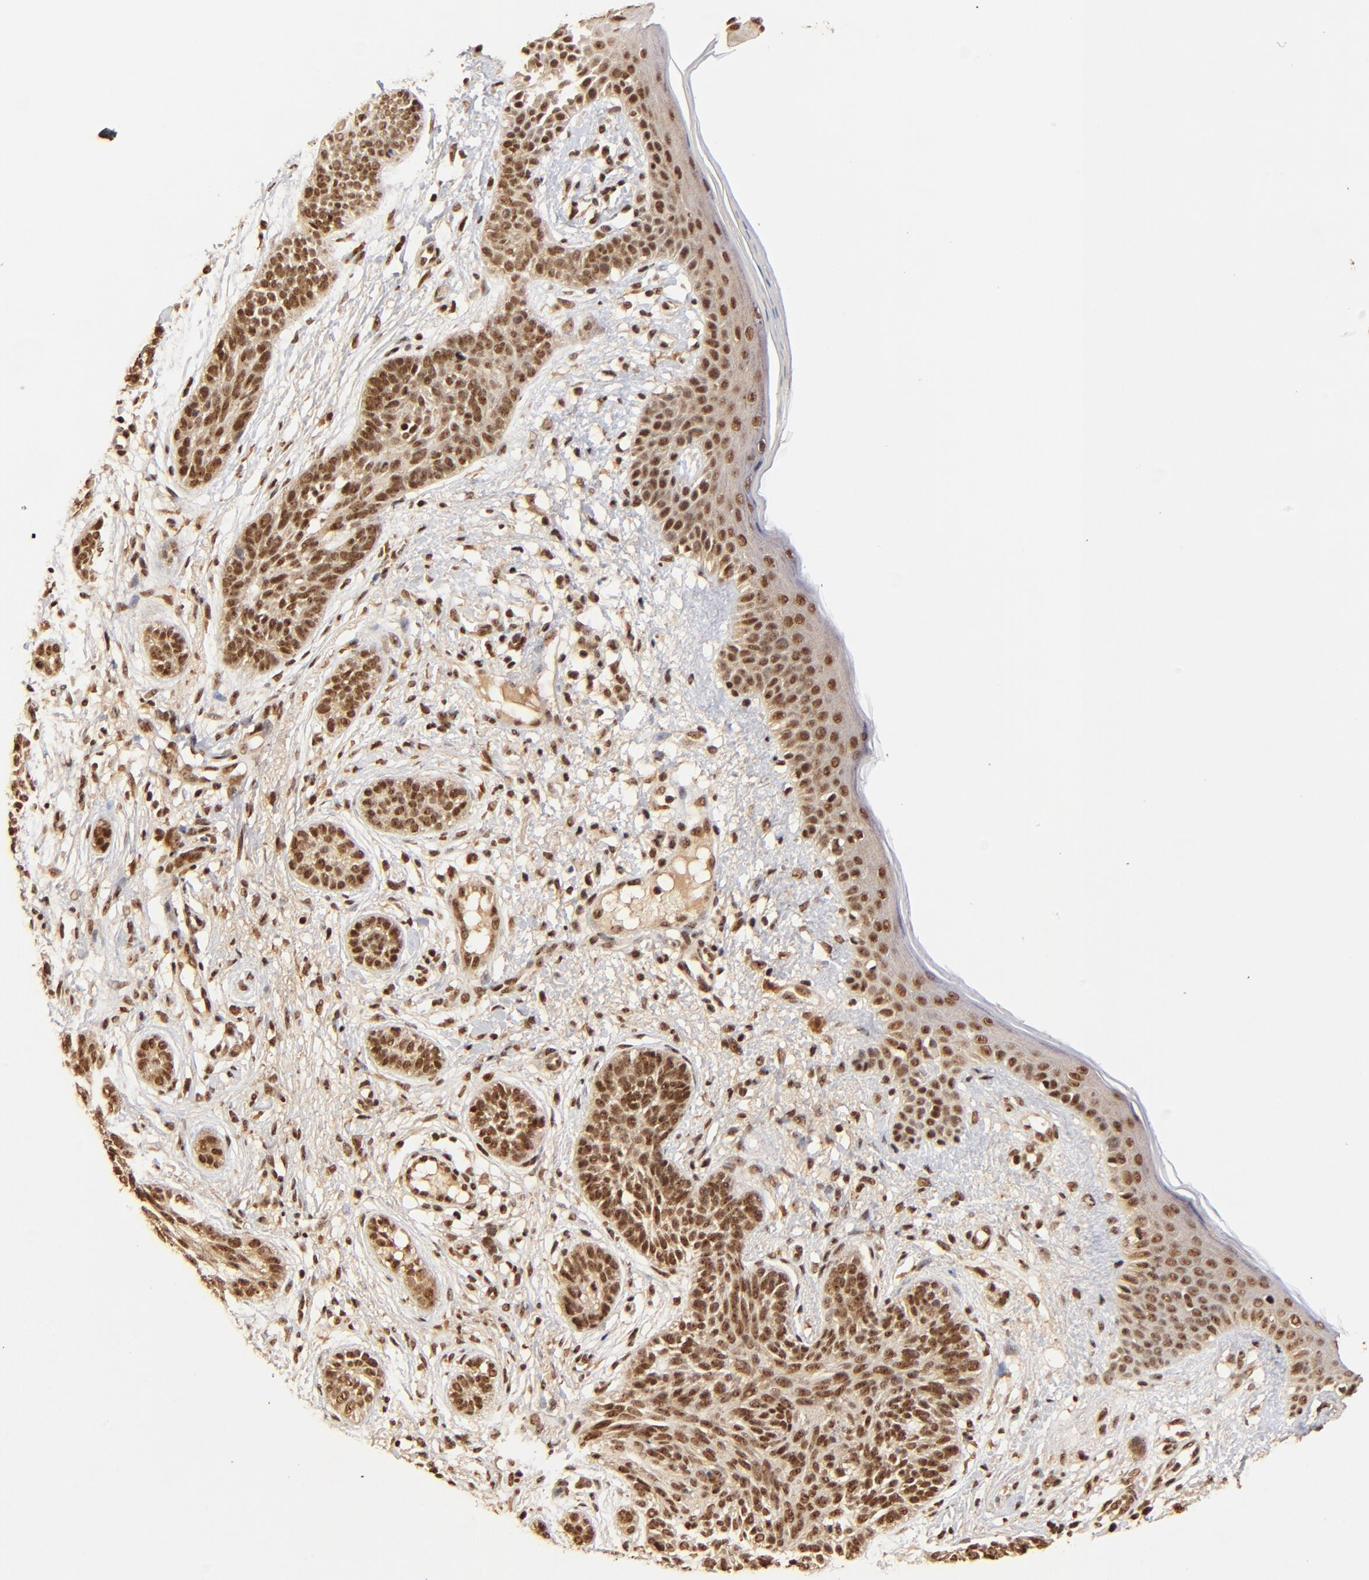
{"staining": {"intensity": "strong", "quantity": ">75%", "location": "cytoplasmic/membranous,nuclear"}, "tissue": "skin cancer", "cell_type": "Tumor cells", "image_type": "cancer", "snomed": [{"axis": "morphology", "description": "Normal tissue, NOS"}, {"axis": "morphology", "description": "Basal cell carcinoma"}, {"axis": "topography", "description": "Skin"}], "caption": "Immunohistochemistry (IHC) image of neoplastic tissue: skin cancer stained using immunohistochemistry (IHC) demonstrates high levels of strong protein expression localized specifically in the cytoplasmic/membranous and nuclear of tumor cells, appearing as a cytoplasmic/membranous and nuclear brown color.", "gene": "MED12", "patient": {"sex": "male", "age": 63}}